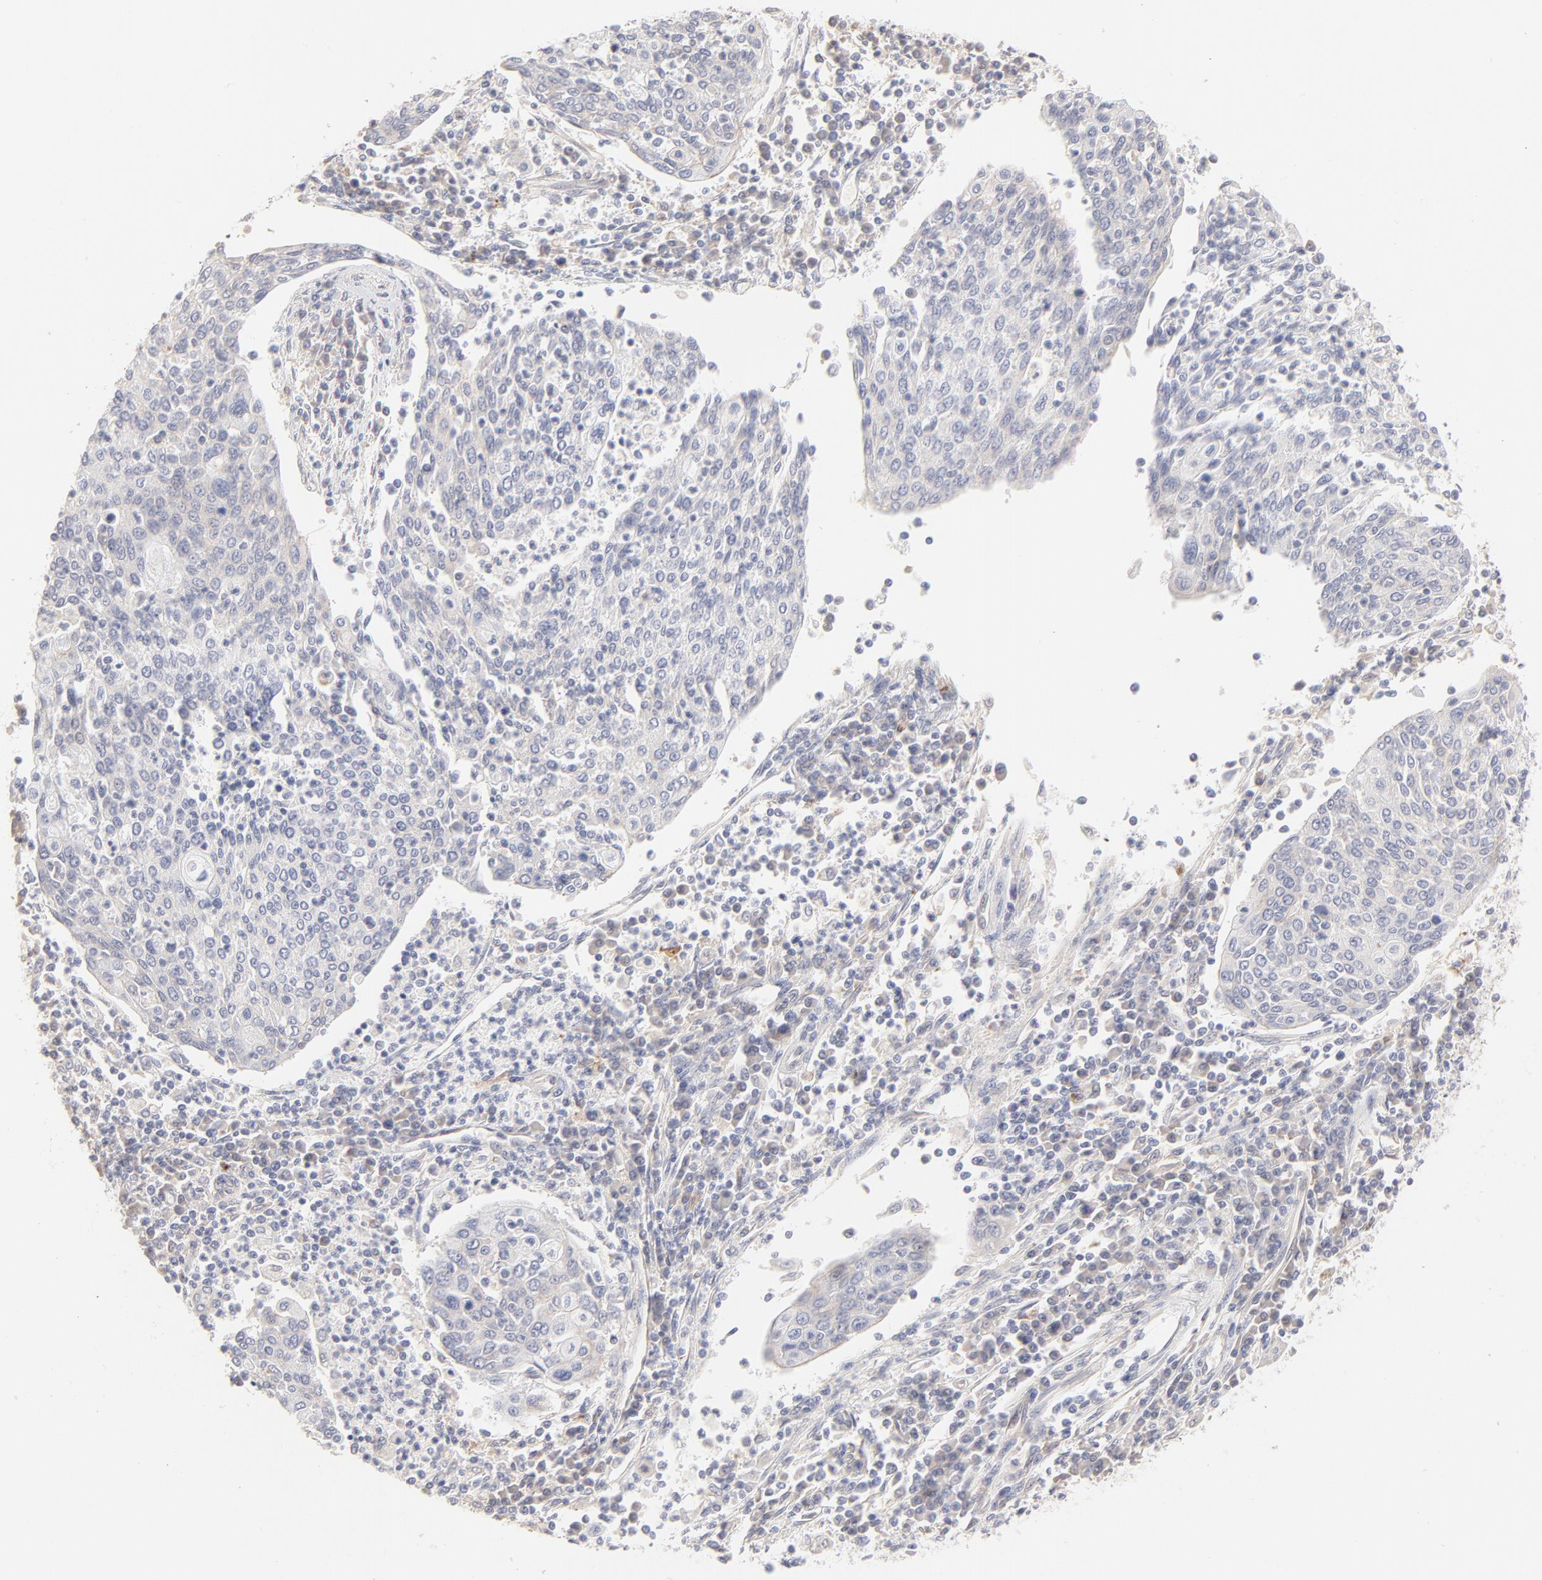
{"staining": {"intensity": "negative", "quantity": "none", "location": "none"}, "tissue": "cervical cancer", "cell_type": "Tumor cells", "image_type": "cancer", "snomed": [{"axis": "morphology", "description": "Squamous cell carcinoma, NOS"}, {"axis": "topography", "description": "Cervix"}], "caption": "IHC image of human cervical squamous cell carcinoma stained for a protein (brown), which shows no expression in tumor cells.", "gene": "ELF3", "patient": {"sex": "female", "age": 40}}